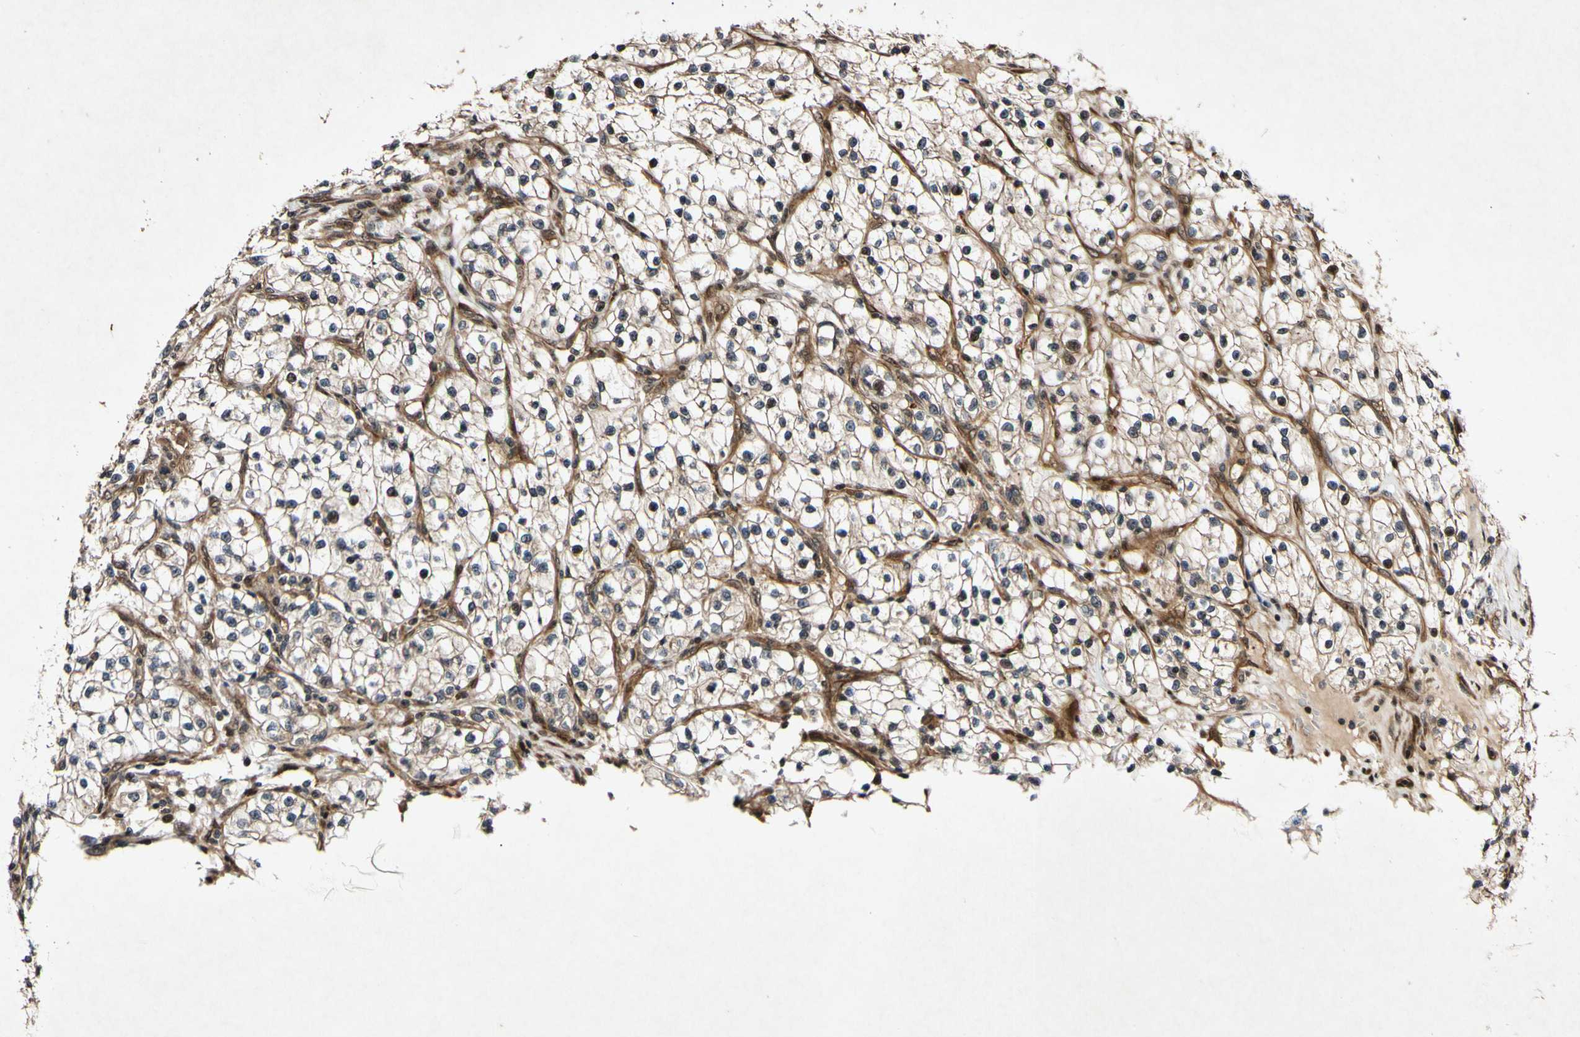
{"staining": {"intensity": "moderate", "quantity": ">75%", "location": "cytoplasmic/membranous,nuclear"}, "tissue": "renal cancer", "cell_type": "Tumor cells", "image_type": "cancer", "snomed": [{"axis": "morphology", "description": "Adenocarcinoma, NOS"}, {"axis": "topography", "description": "Kidney"}], "caption": "A photomicrograph of human renal cancer (adenocarcinoma) stained for a protein displays moderate cytoplasmic/membranous and nuclear brown staining in tumor cells.", "gene": "CSNK1E", "patient": {"sex": "female", "age": 57}}